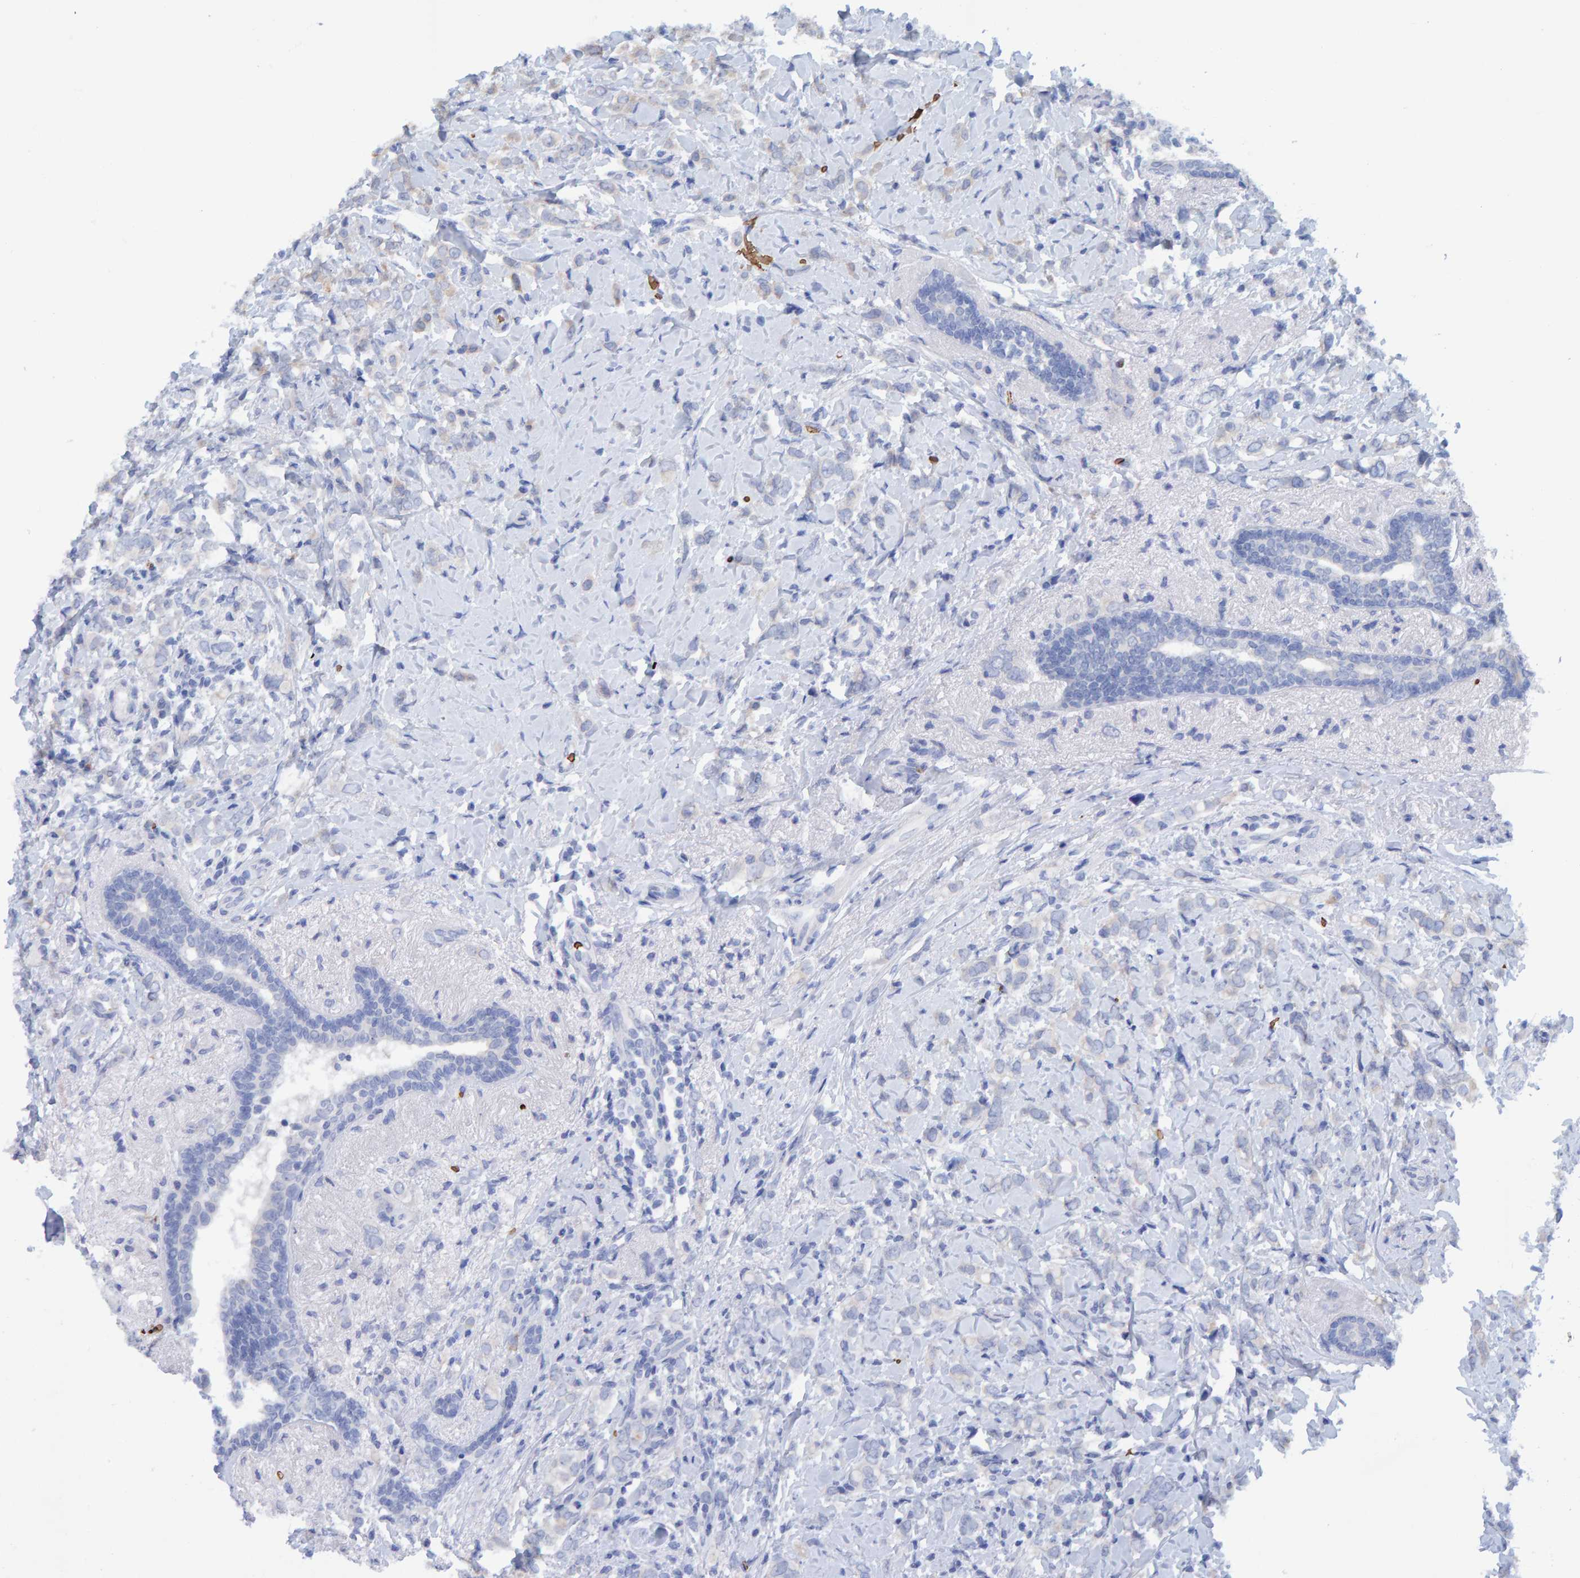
{"staining": {"intensity": "negative", "quantity": "none", "location": "none"}, "tissue": "breast cancer", "cell_type": "Tumor cells", "image_type": "cancer", "snomed": [{"axis": "morphology", "description": "Normal tissue, NOS"}, {"axis": "morphology", "description": "Lobular carcinoma"}, {"axis": "topography", "description": "Breast"}], "caption": "High power microscopy photomicrograph of an immunohistochemistry (IHC) histopathology image of breast cancer (lobular carcinoma), revealing no significant expression in tumor cells.", "gene": "VPS9D1", "patient": {"sex": "female", "age": 47}}